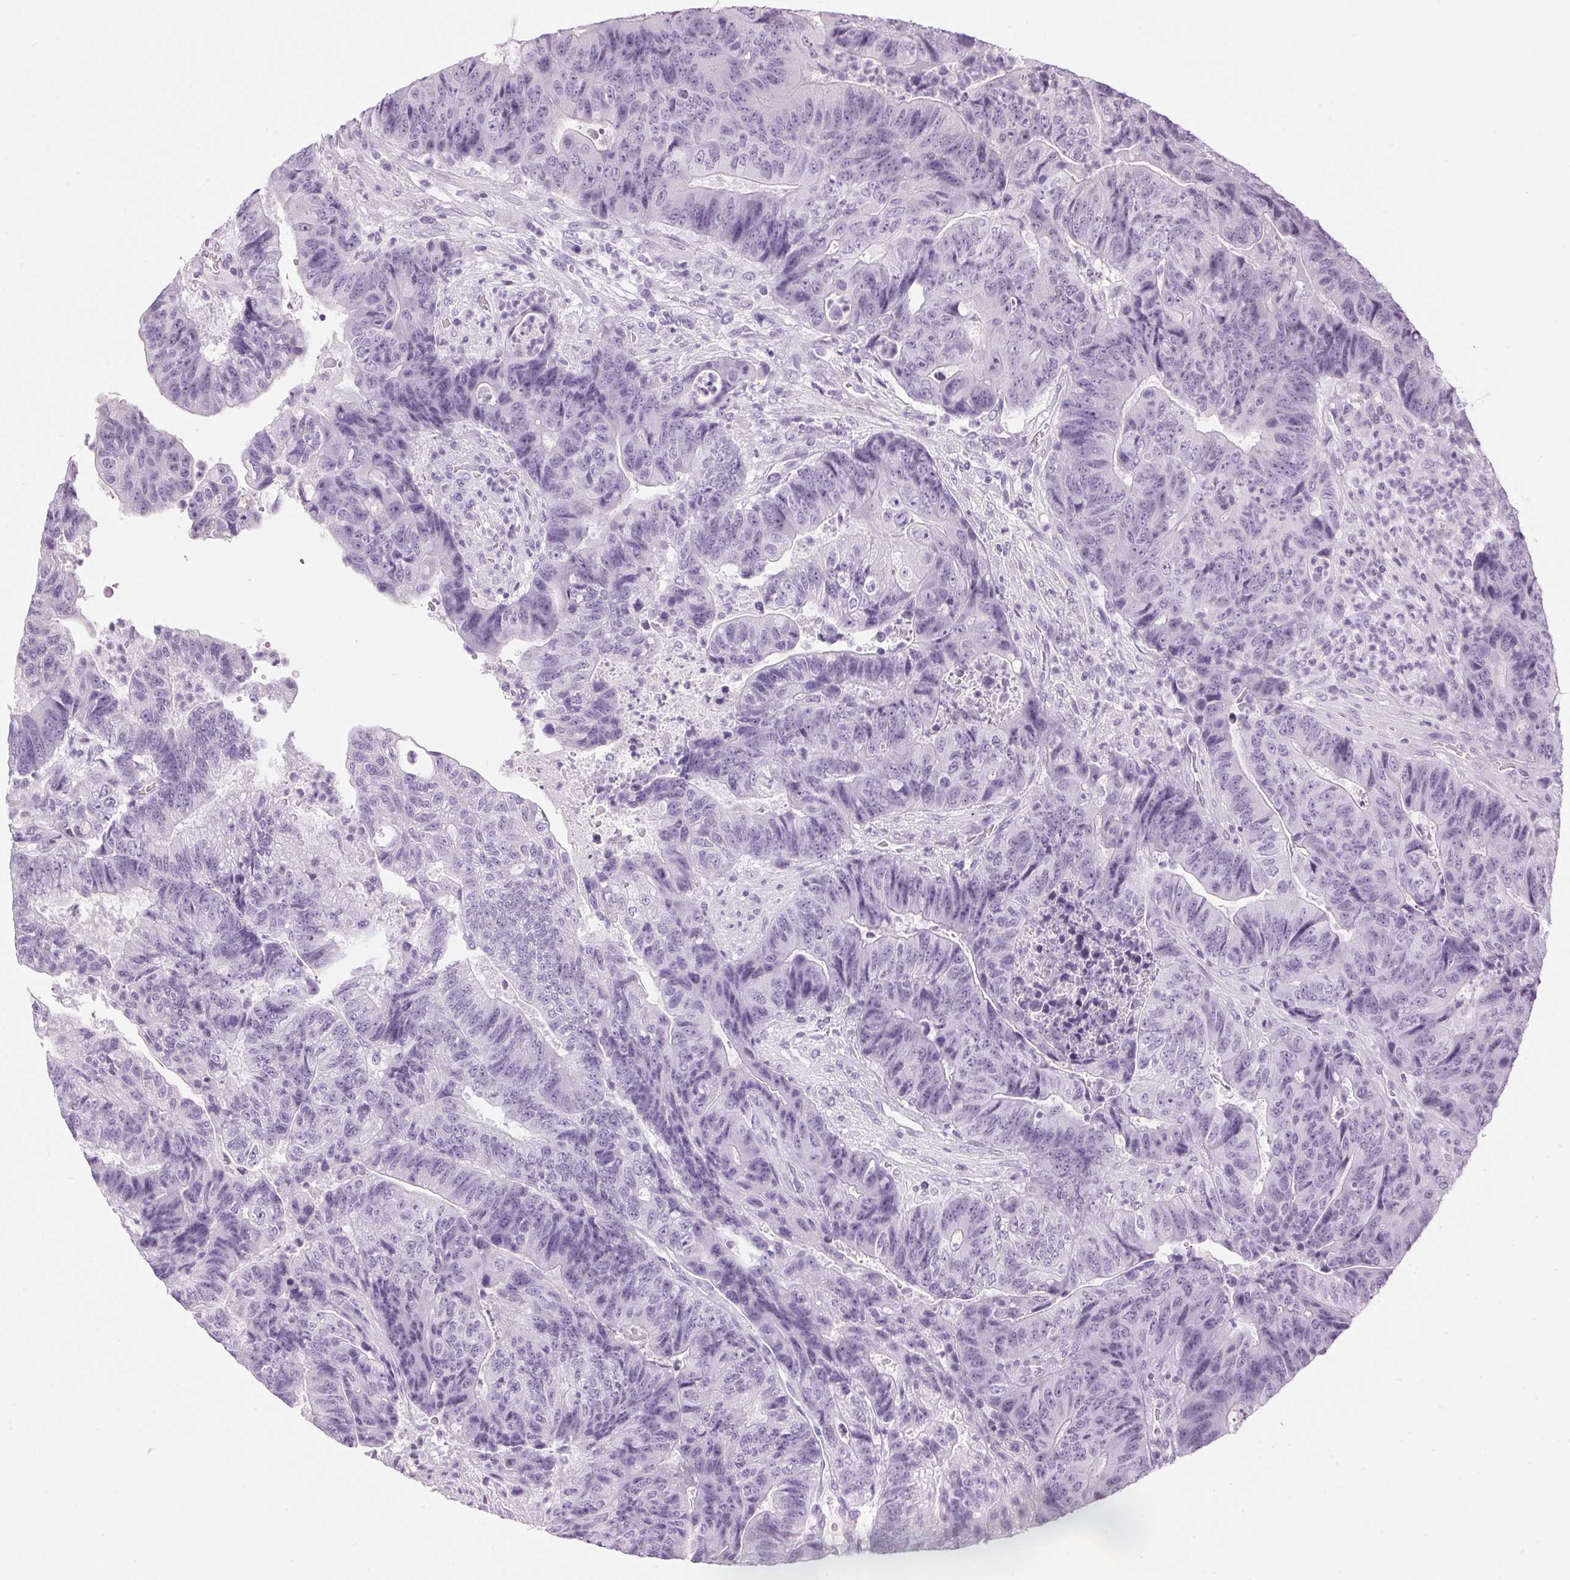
{"staining": {"intensity": "negative", "quantity": "none", "location": "none"}, "tissue": "colorectal cancer", "cell_type": "Tumor cells", "image_type": "cancer", "snomed": [{"axis": "morphology", "description": "Normal tissue, NOS"}, {"axis": "morphology", "description": "Adenocarcinoma, NOS"}, {"axis": "topography", "description": "Colon"}], "caption": "The image shows no staining of tumor cells in adenocarcinoma (colorectal).", "gene": "SP7", "patient": {"sex": "female", "age": 48}}